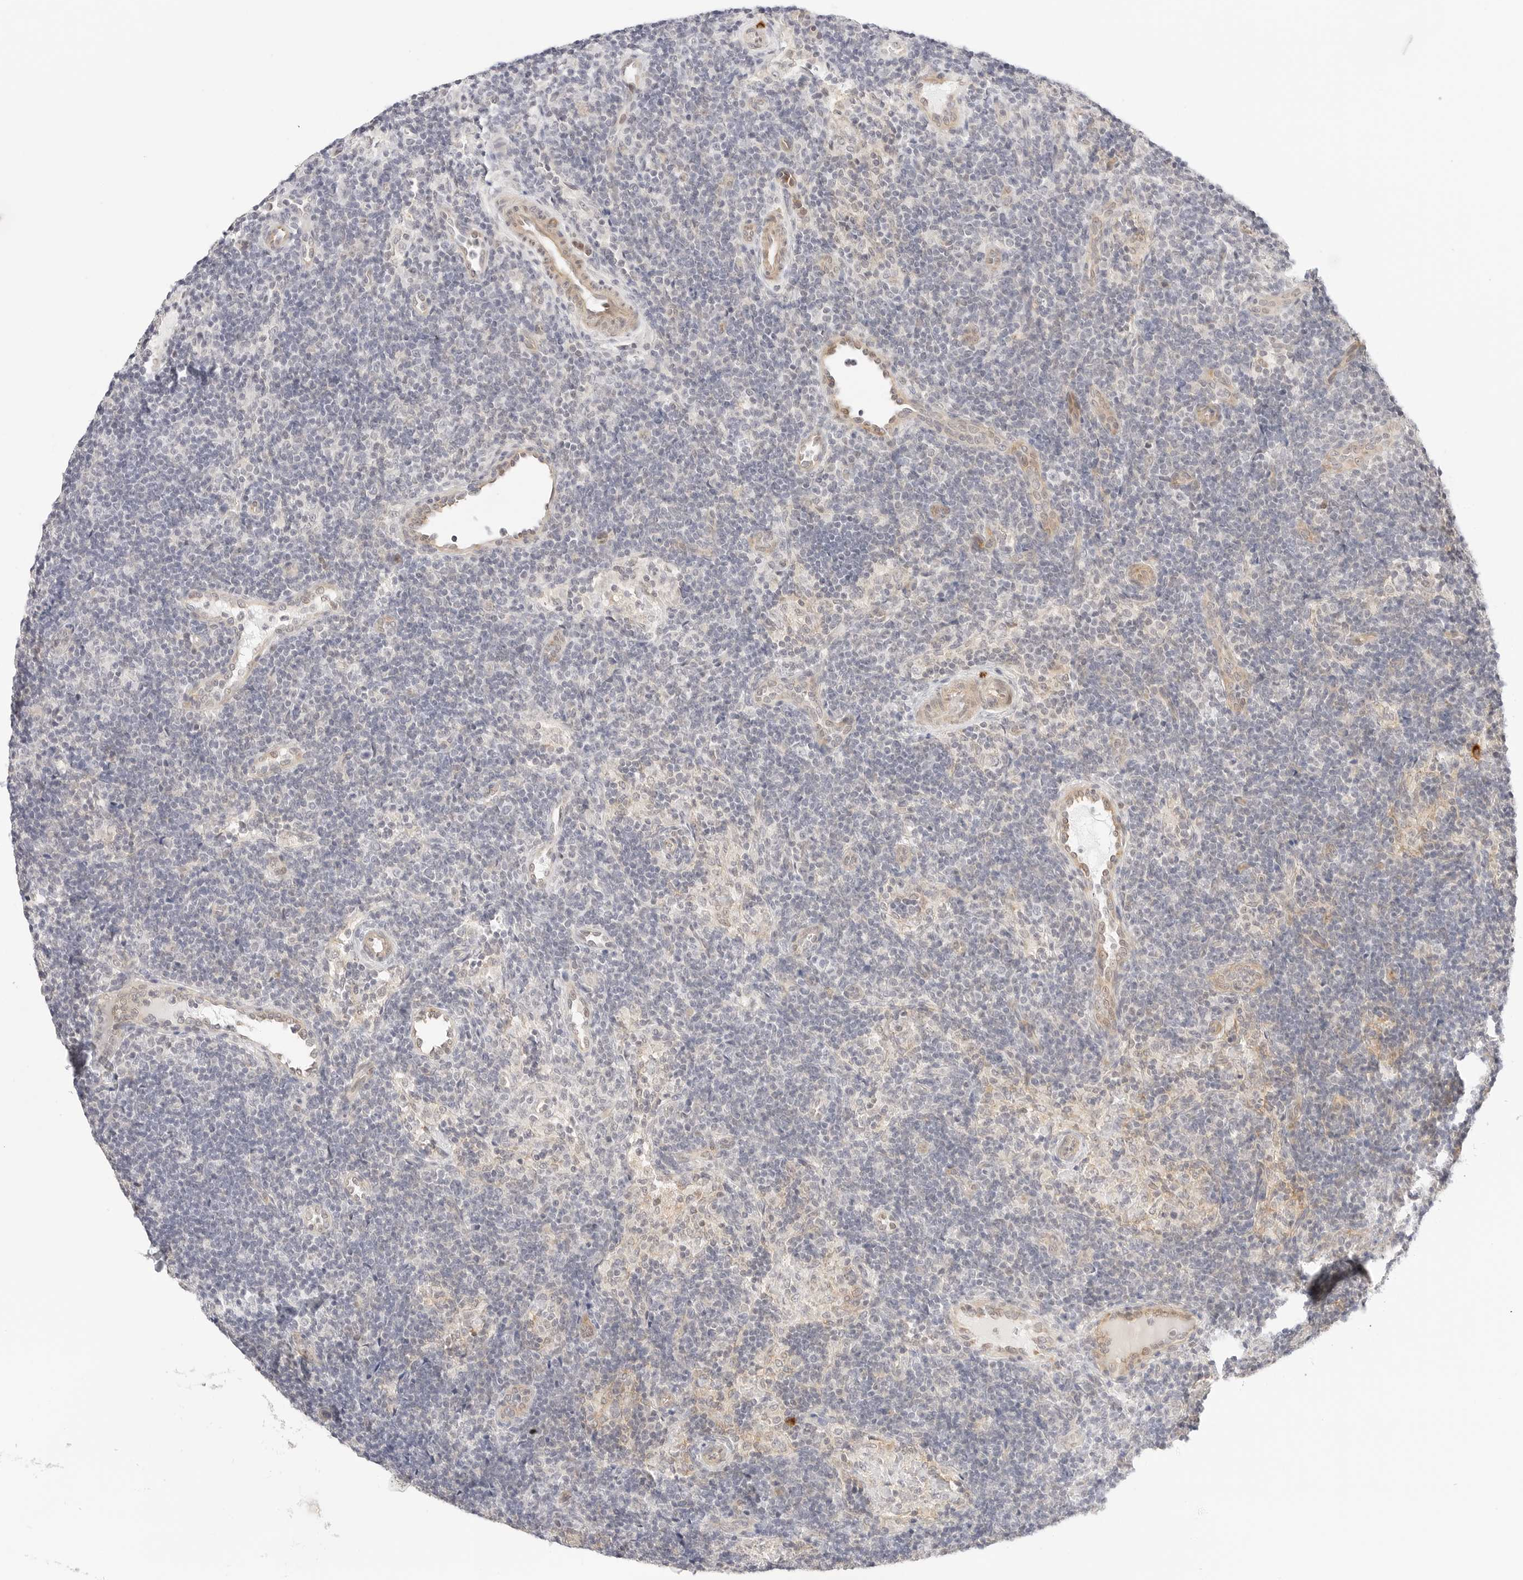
{"staining": {"intensity": "negative", "quantity": "none", "location": "none"}, "tissue": "lymph node", "cell_type": "Germinal center cells", "image_type": "normal", "snomed": [{"axis": "morphology", "description": "Normal tissue, NOS"}, {"axis": "topography", "description": "Lymph node"}], "caption": "DAB (3,3'-diaminobenzidine) immunohistochemical staining of unremarkable lymph node reveals no significant staining in germinal center cells.", "gene": "TEKT2", "patient": {"sex": "female", "age": 22}}